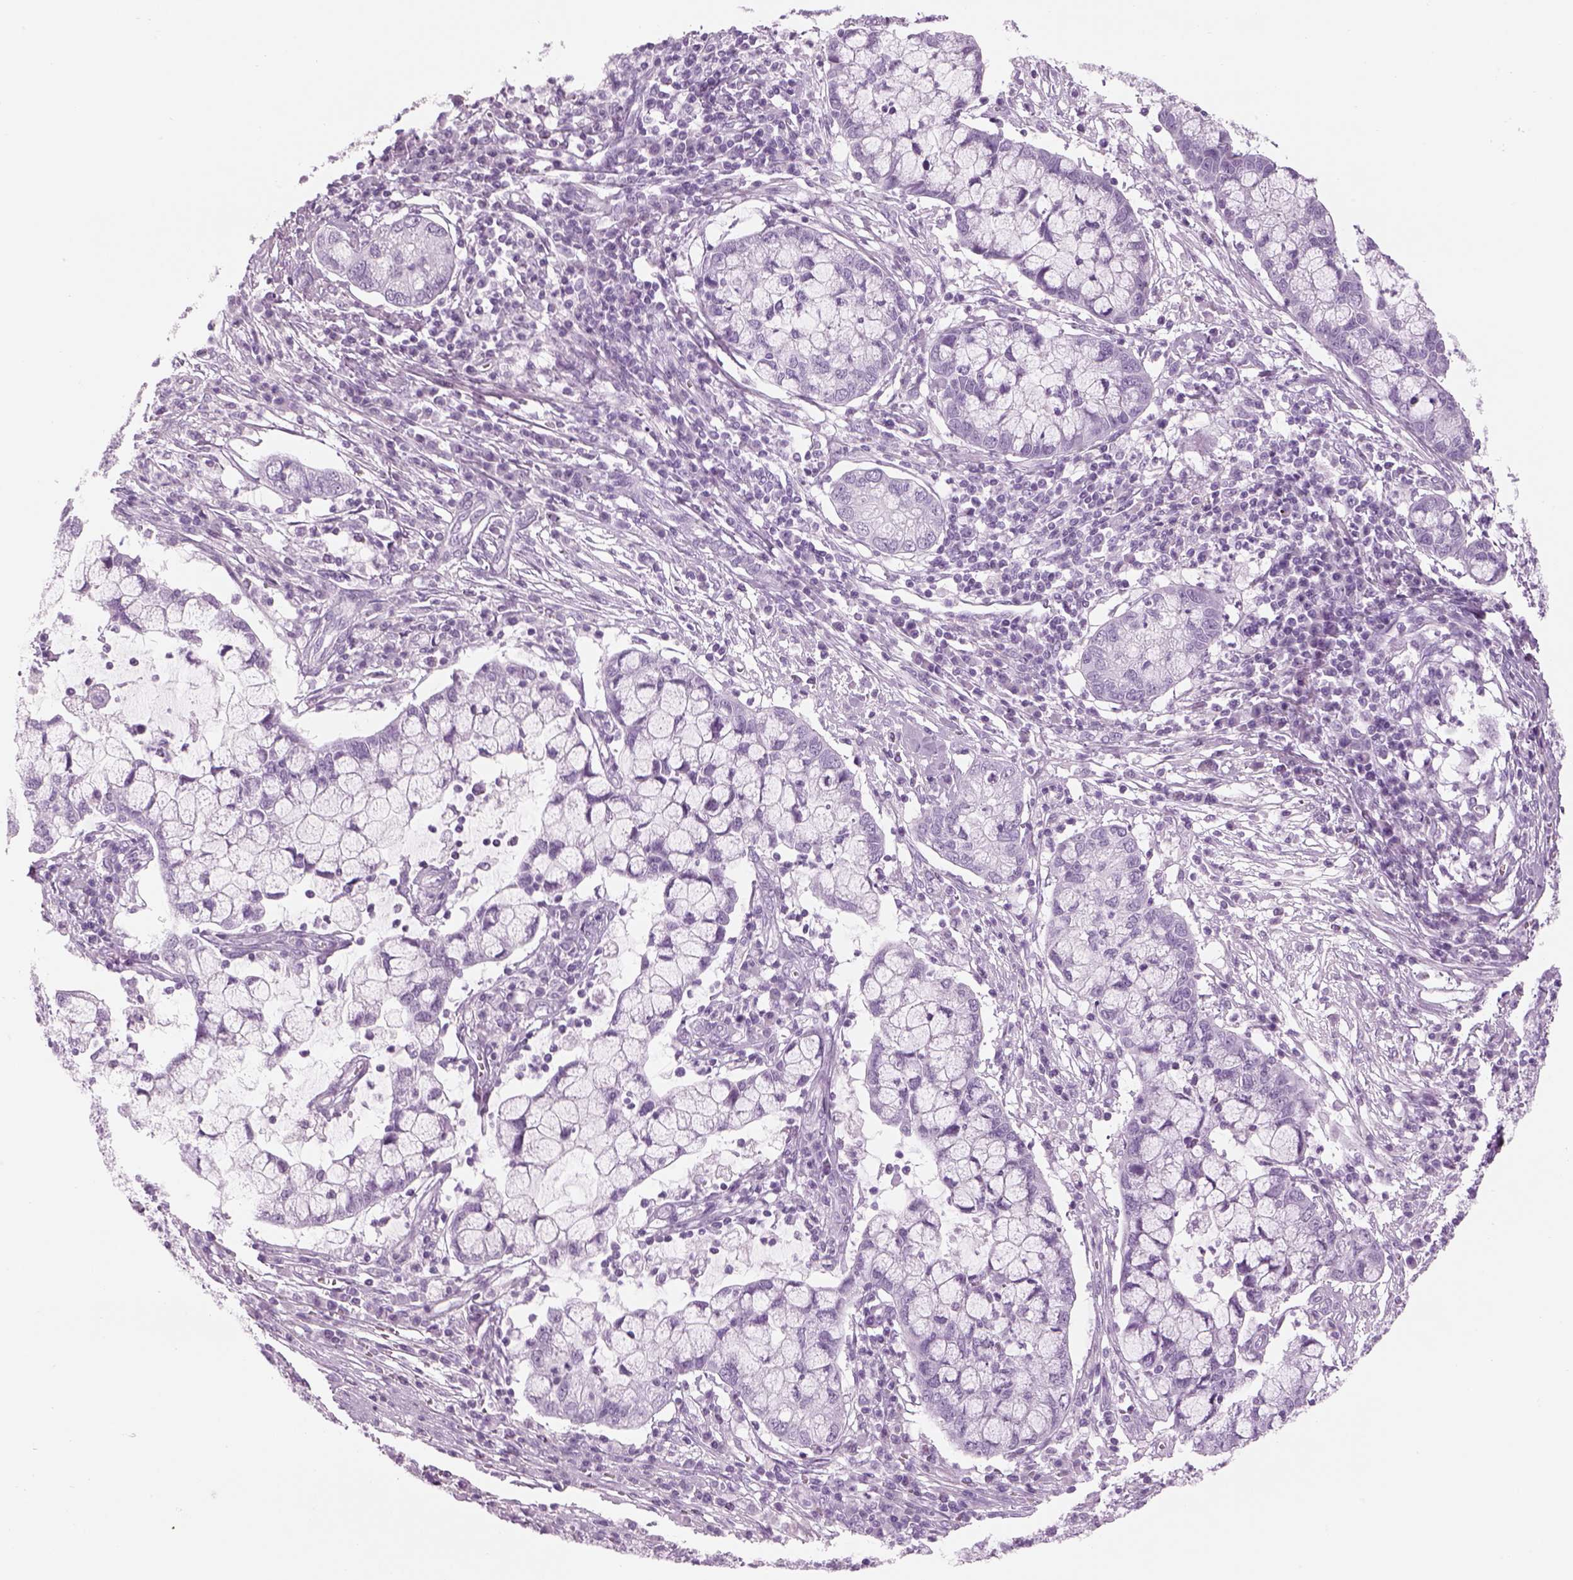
{"staining": {"intensity": "negative", "quantity": "none", "location": "none"}, "tissue": "cervical cancer", "cell_type": "Tumor cells", "image_type": "cancer", "snomed": [{"axis": "morphology", "description": "Adenocarcinoma, NOS"}, {"axis": "topography", "description": "Cervix"}], "caption": "Photomicrograph shows no protein staining in tumor cells of adenocarcinoma (cervical) tissue.", "gene": "PABPC1L2B", "patient": {"sex": "female", "age": 40}}